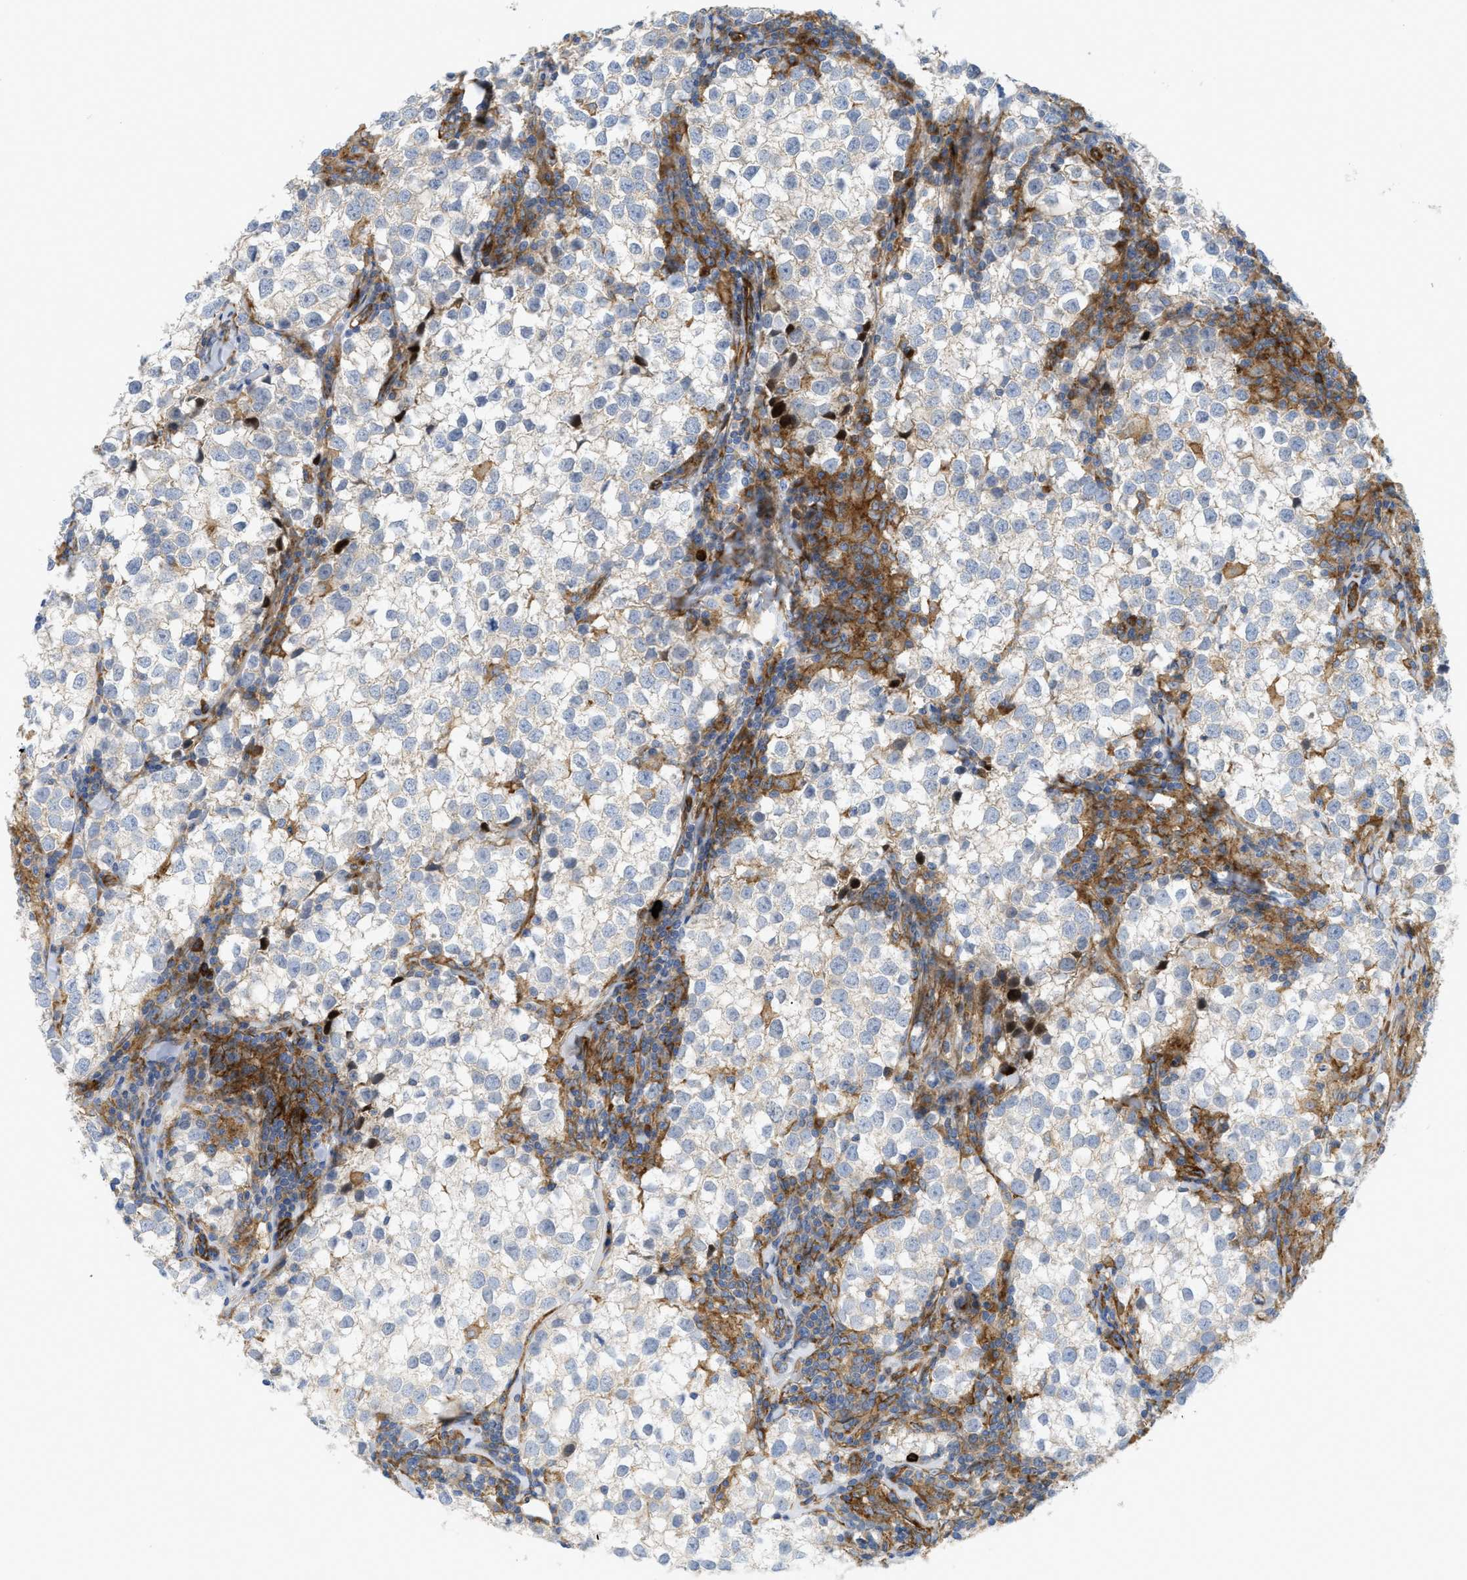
{"staining": {"intensity": "negative", "quantity": "none", "location": "none"}, "tissue": "testis cancer", "cell_type": "Tumor cells", "image_type": "cancer", "snomed": [{"axis": "morphology", "description": "Seminoma, NOS"}, {"axis": "morphology", "description": "Carcinoma, Embryonal, NOS"}, {"axis": "topography", "description": "Testis"}], "caption": "High magnification brightfield microscopy of testis cancer stained with DAB (3,3'-diaminobenzidine) (brown) and counterstained with hematoxylin (blue): tumor cells show no significant expression.", "gene": "PICALM", "patient": {"sex": "male", "age": 36}}